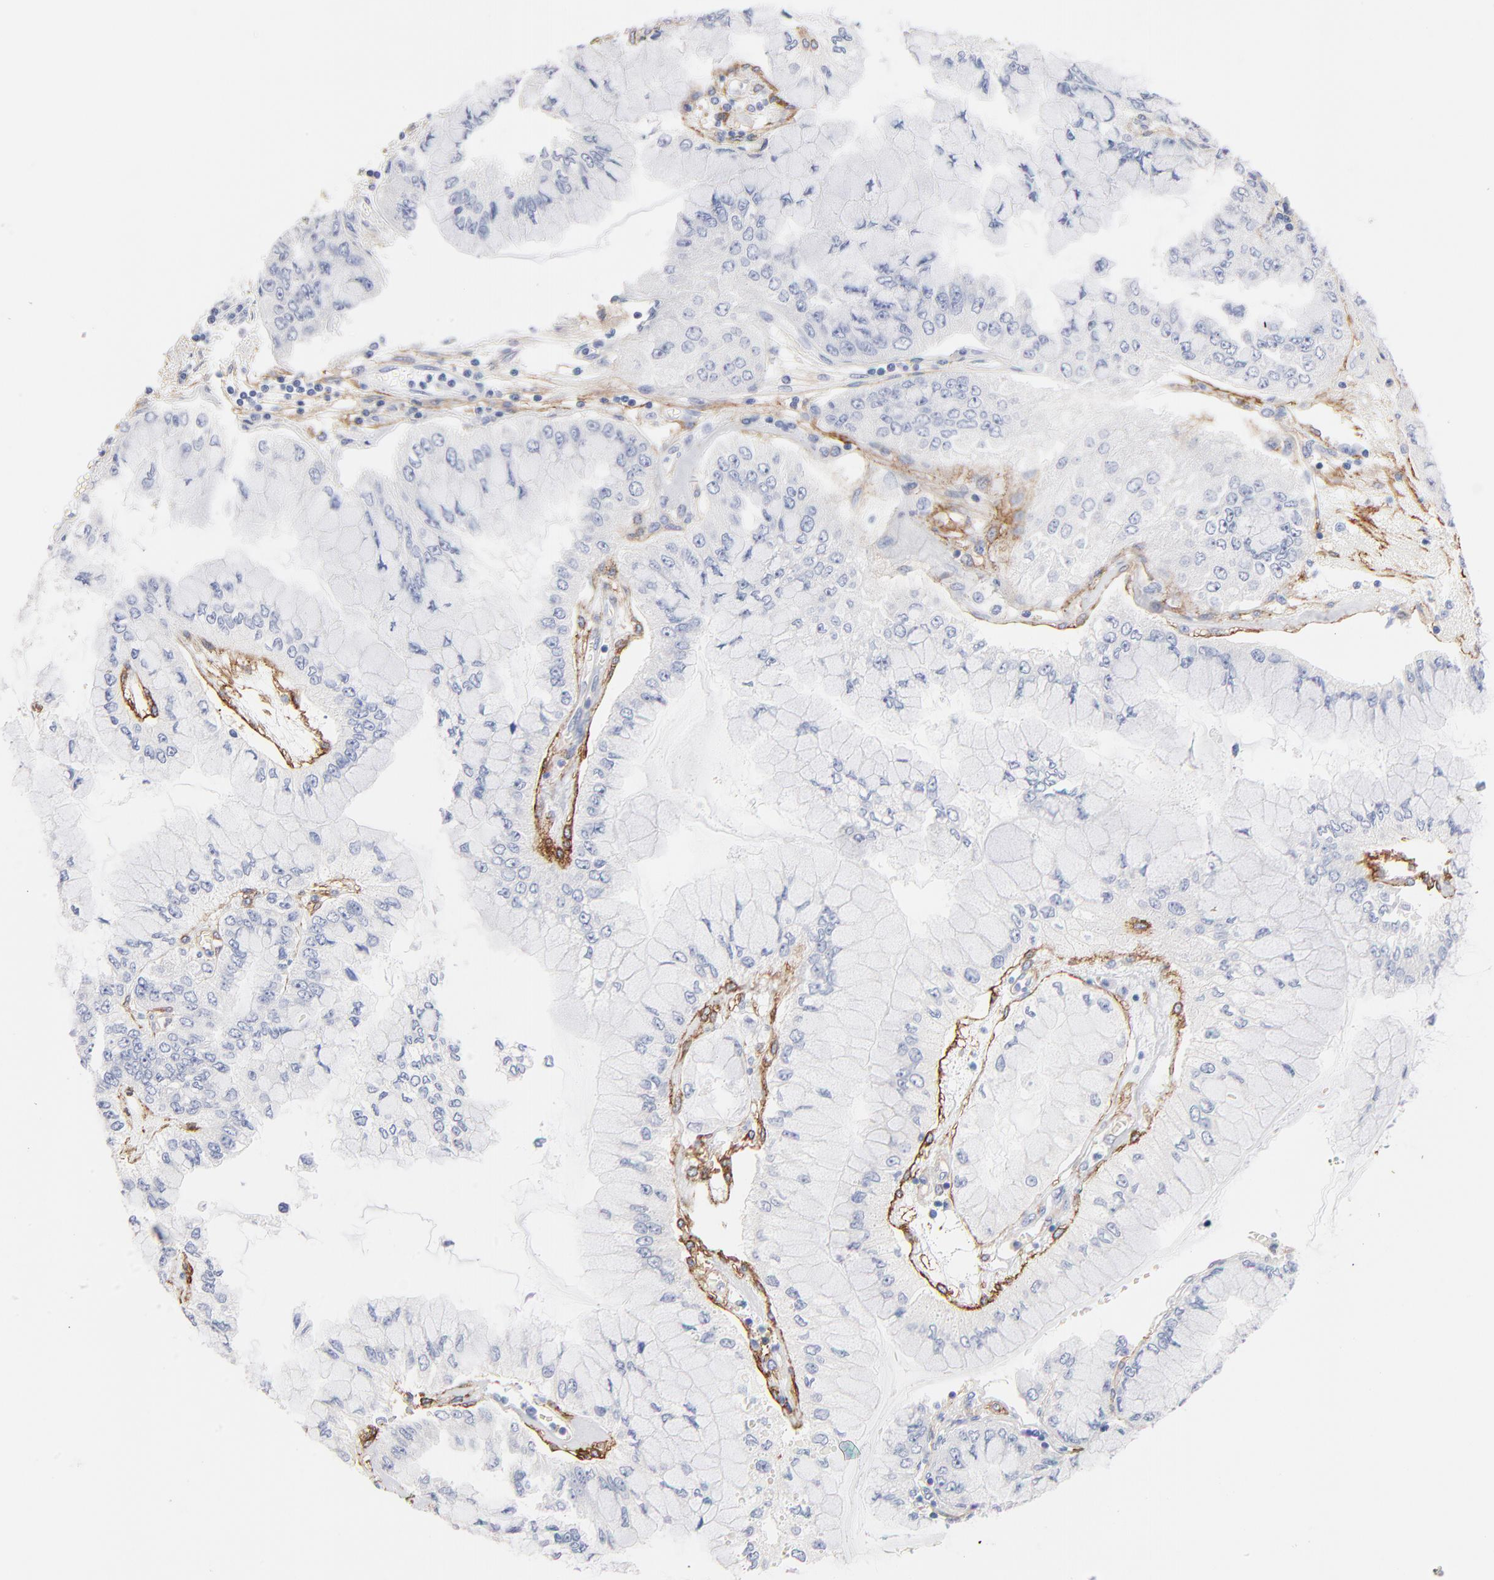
{"staining": {"intensity": "negative", "quantity": "none", "location": "none"}, "tissue": "liver cancer", "cell_type": "Tumor cells", "image_type": "cancer", "snomed": [{"axis": "morphology", "description": "Cholangiocarcinoma"}, {"axis": "topography", "description": "Liver"}], "caption": "DAB immunohistochemical staining of human liver cancer (cholangiocarcinoma) reveals no significant expression in tumor cells. The staining was performed using DAB (3,3'-diaminobenzidine) to visualize the protein expression in brown, while the nuclei were stained in blue with hematoxylin (Magnification: 20x).", "gene": "ITGA8", "patient": {"sex": "female", "age": 79}}